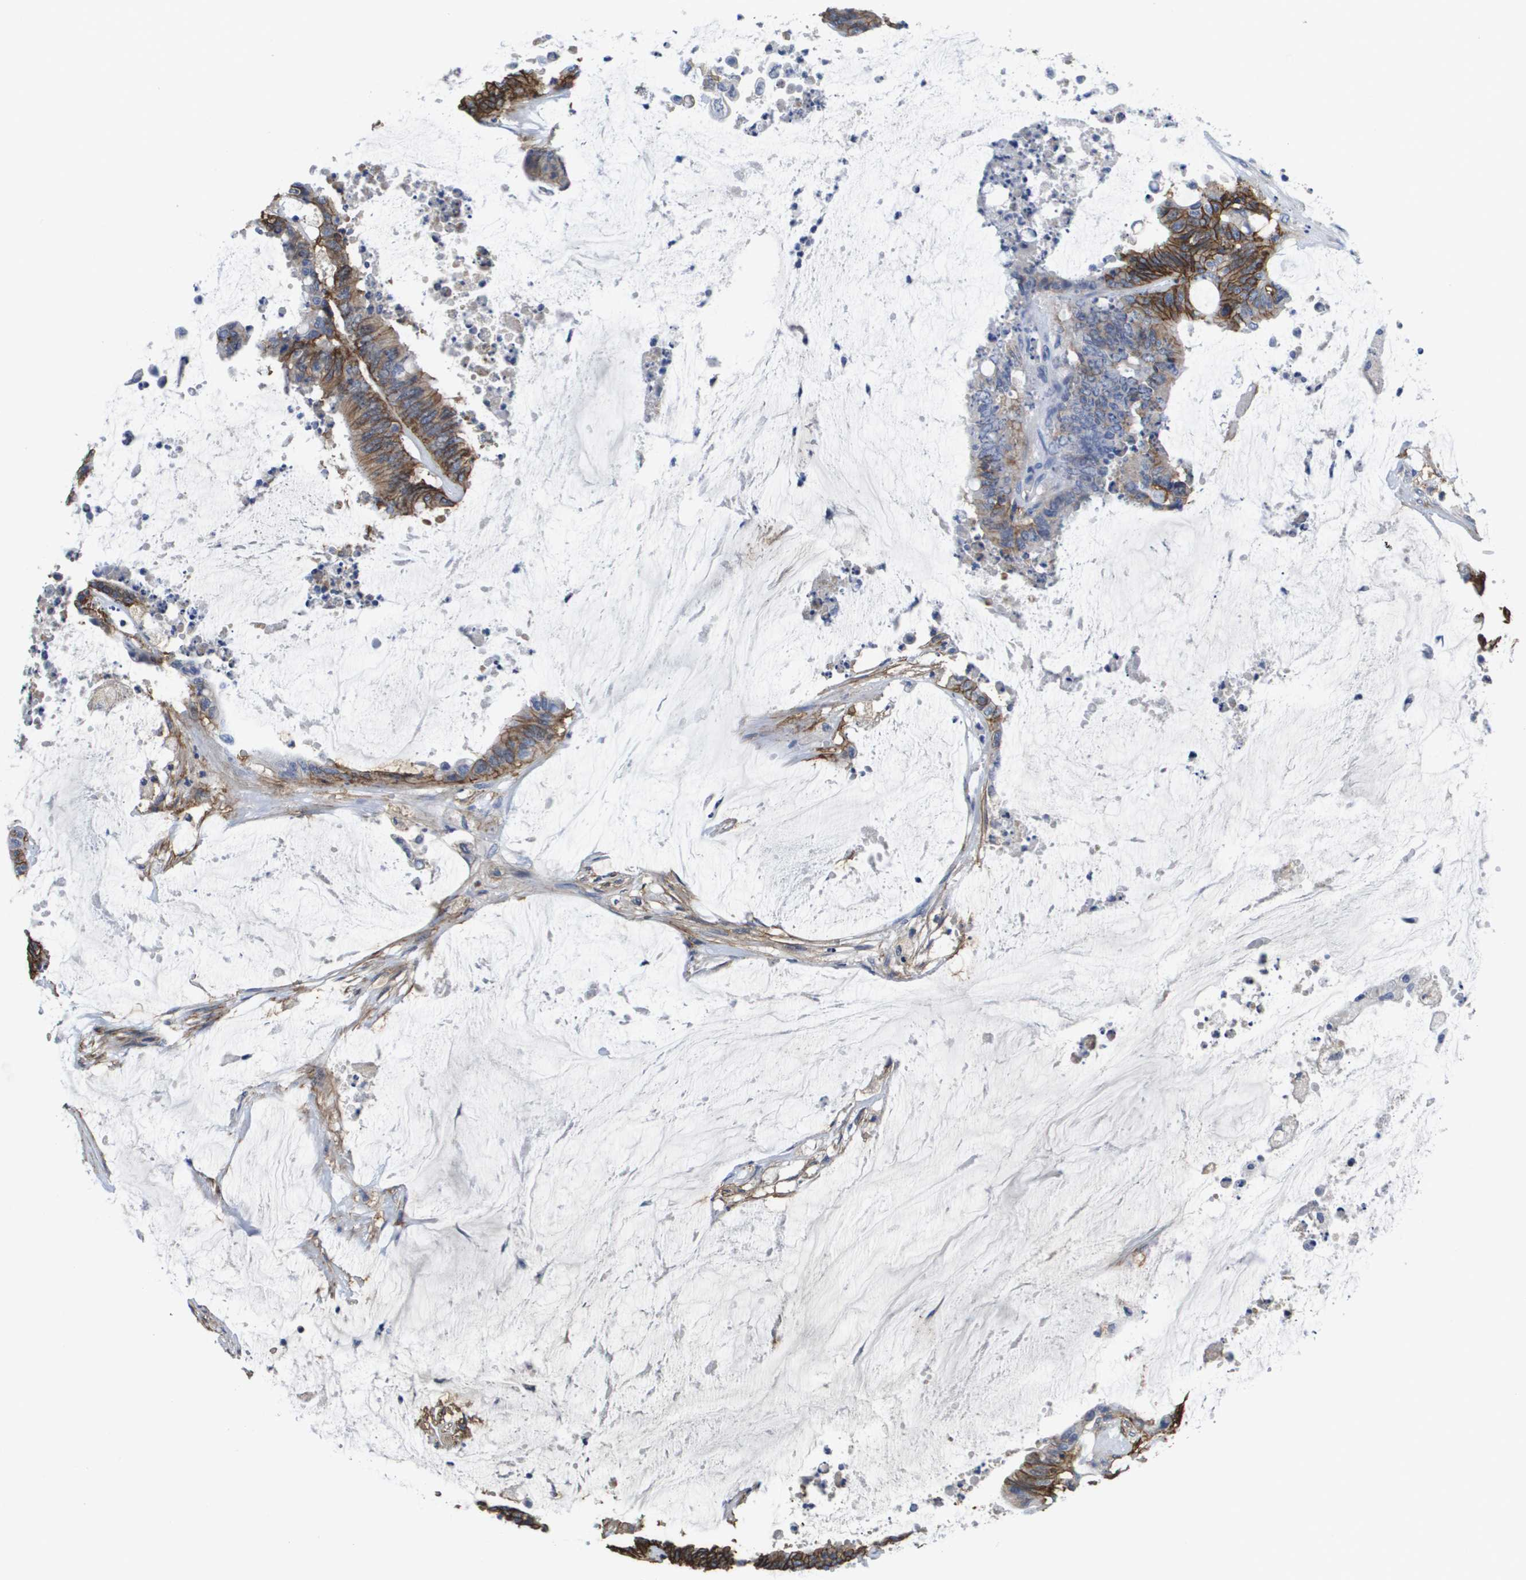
{"staining": {"intensity": "strong", "quantity": ">75%", "location": "cytoplasmic/membranous"}, "tissue": "colorectal cancer", "cell_type": "Tumor cells", "image_type": "cancer", "snomed": [{"axis": "morphology", "description": "Adenocarcinoma, NOS"}, {"axis": "topography", "description": "Rectum"}], "caption": "Protein expression analysis of colorectal cancer exhibits strong cytoplasmic/membranous staining in about >75% of tumor cells.", "gene": "CA9", "patient": {"sex": "female", "age": 66}}